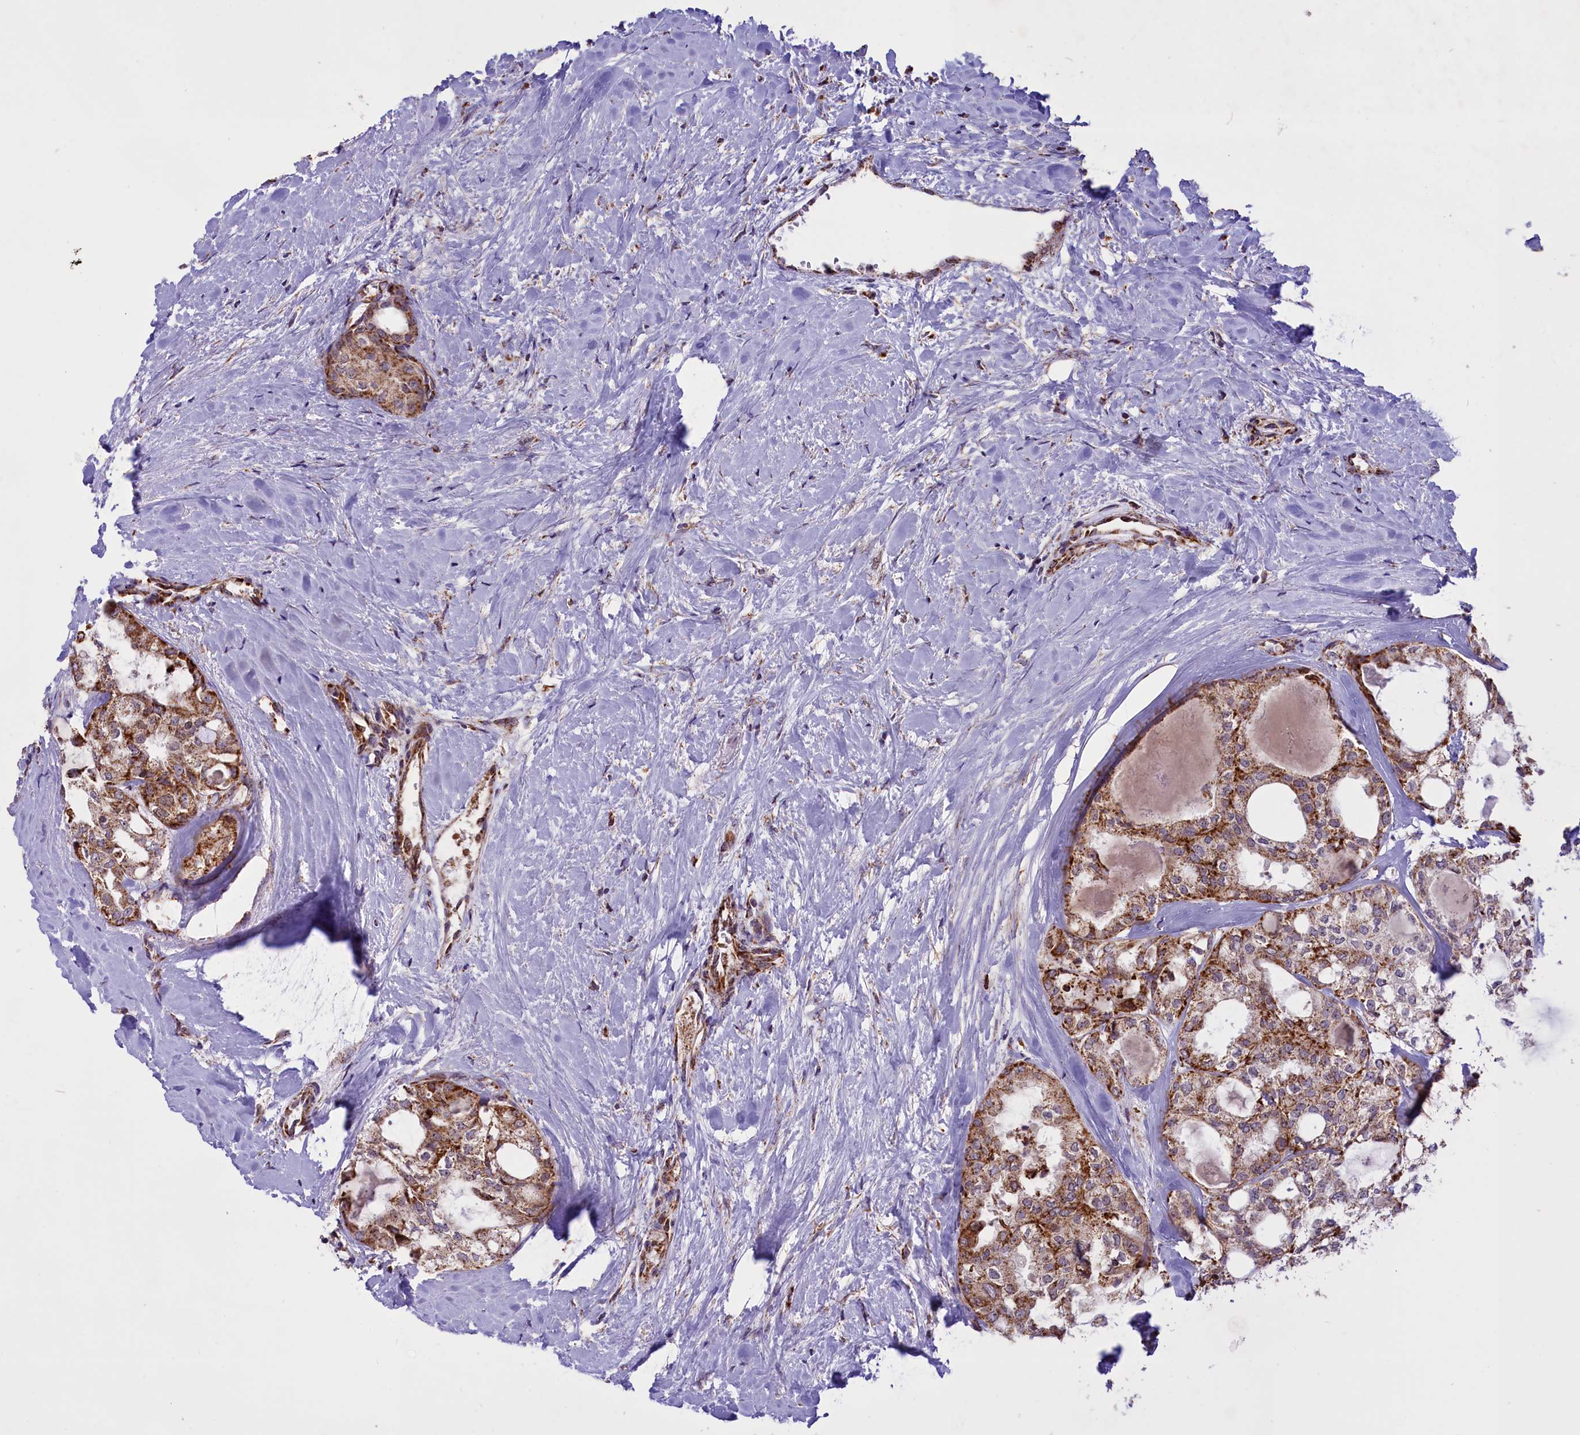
{"staining": {"intensity": "strong", "quantity": ">75%", "location": "cytoplasmic/membranous"}, "tissue": "thyroid cancer", "cell_type": "Tumor cells", "image_type": "cancer", "snomed": [{"axis": "morphology", "description": "Follicular adenoma carcinoma, NOS"}, {"axis": "topography", "description": "Thyroid gland"}], "caption": "Brown immunohistochemical staining in human thyroid cancer (follicular adenoma carcinoma) shows strong cytoplasmic/membranous staining in approximately >75% of tumor cells.", "gene": "NDUFS5", "patient": {"sex": "male", "age": 75}}